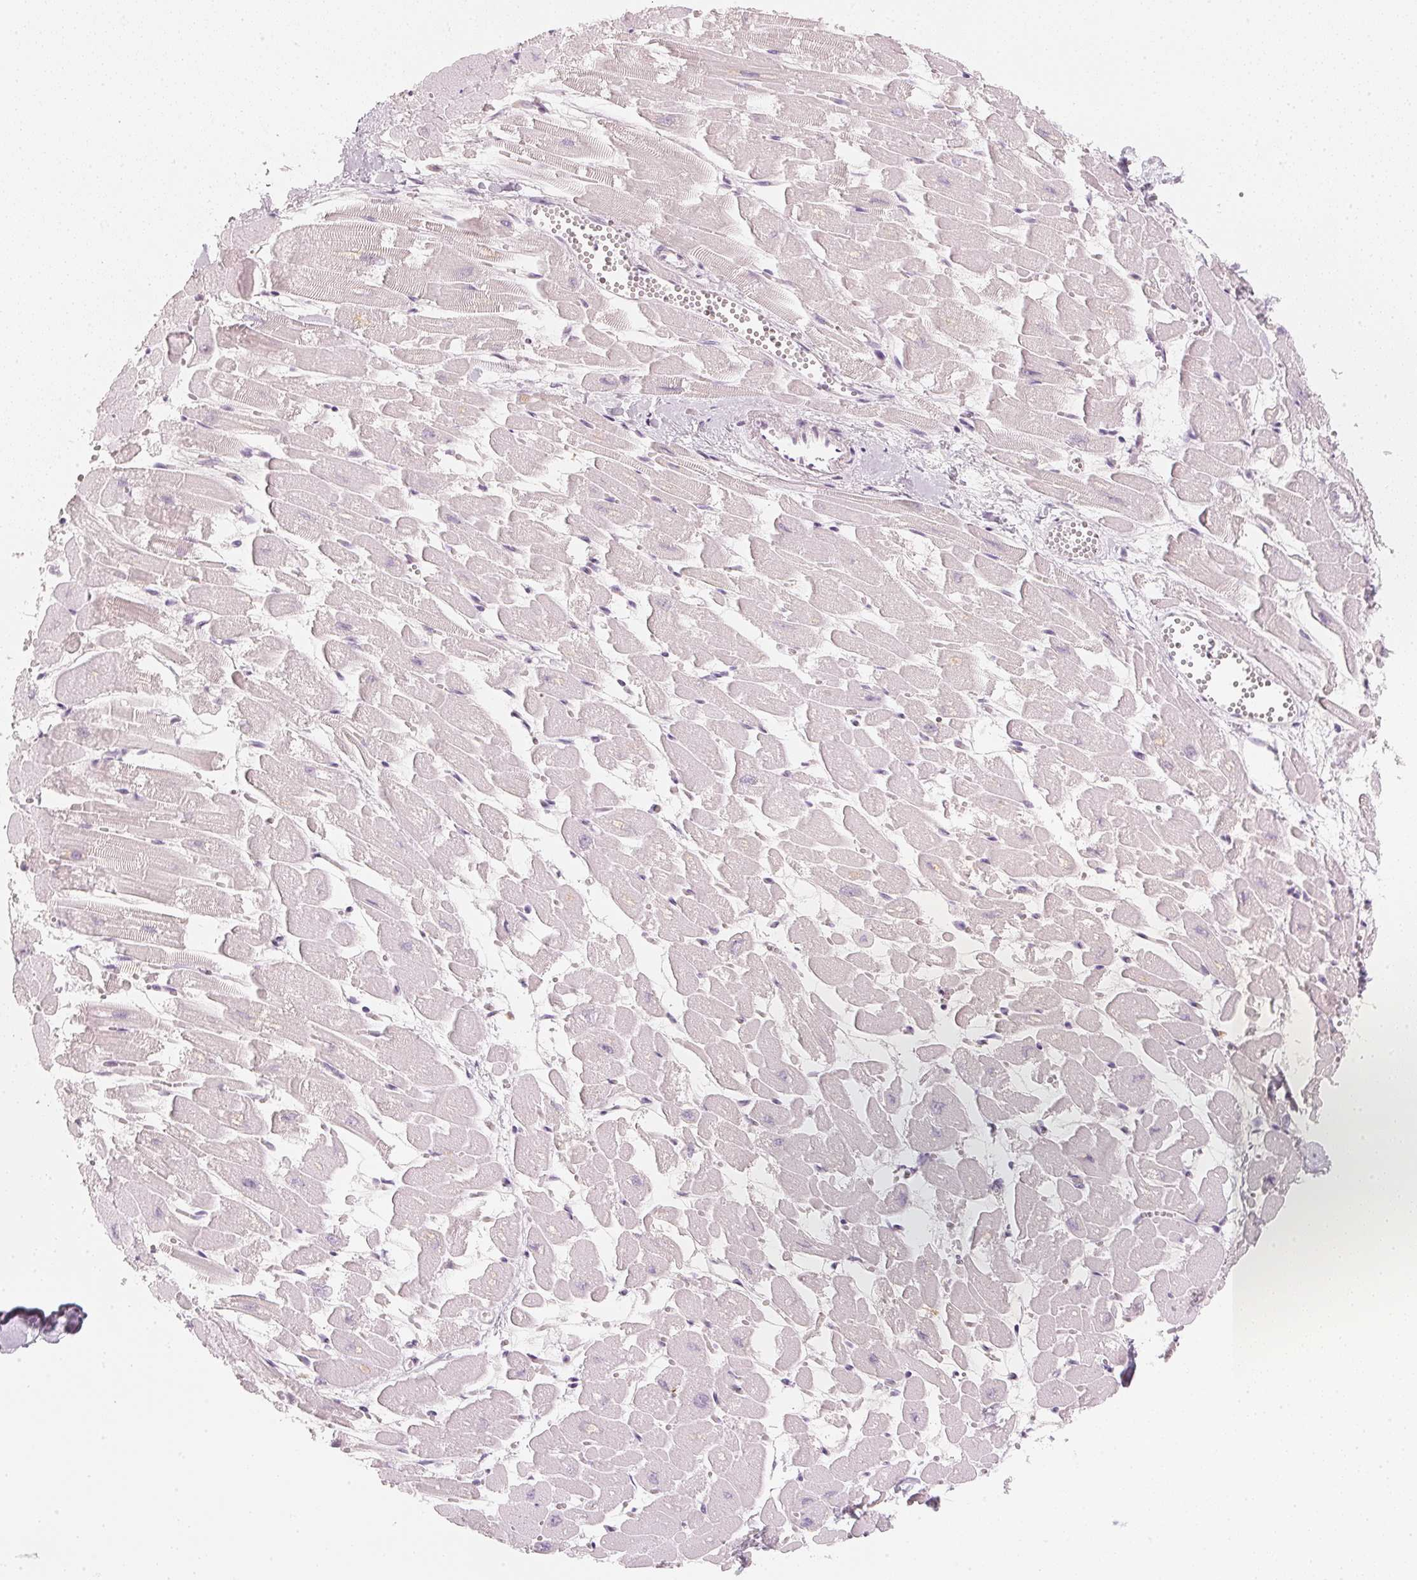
{"staining": {"intensity": "negative", "quantity": "none", "location": "none"}, "tissue": "heart muscle", "cell_type": "Cardiomyocytes", "image_type": "normal", "snomed": [{"axis": "morphology", "description": "Normal tissue, NOS"}, {"axis": "topography", "description": "Heart"}], "caption": "Immunohistochemical staining of benign human heart muscle reveals no significant expression in cardiomyocytes.", "gene": "CFAP276", "patient": {"sex": "female", "age": 52}}